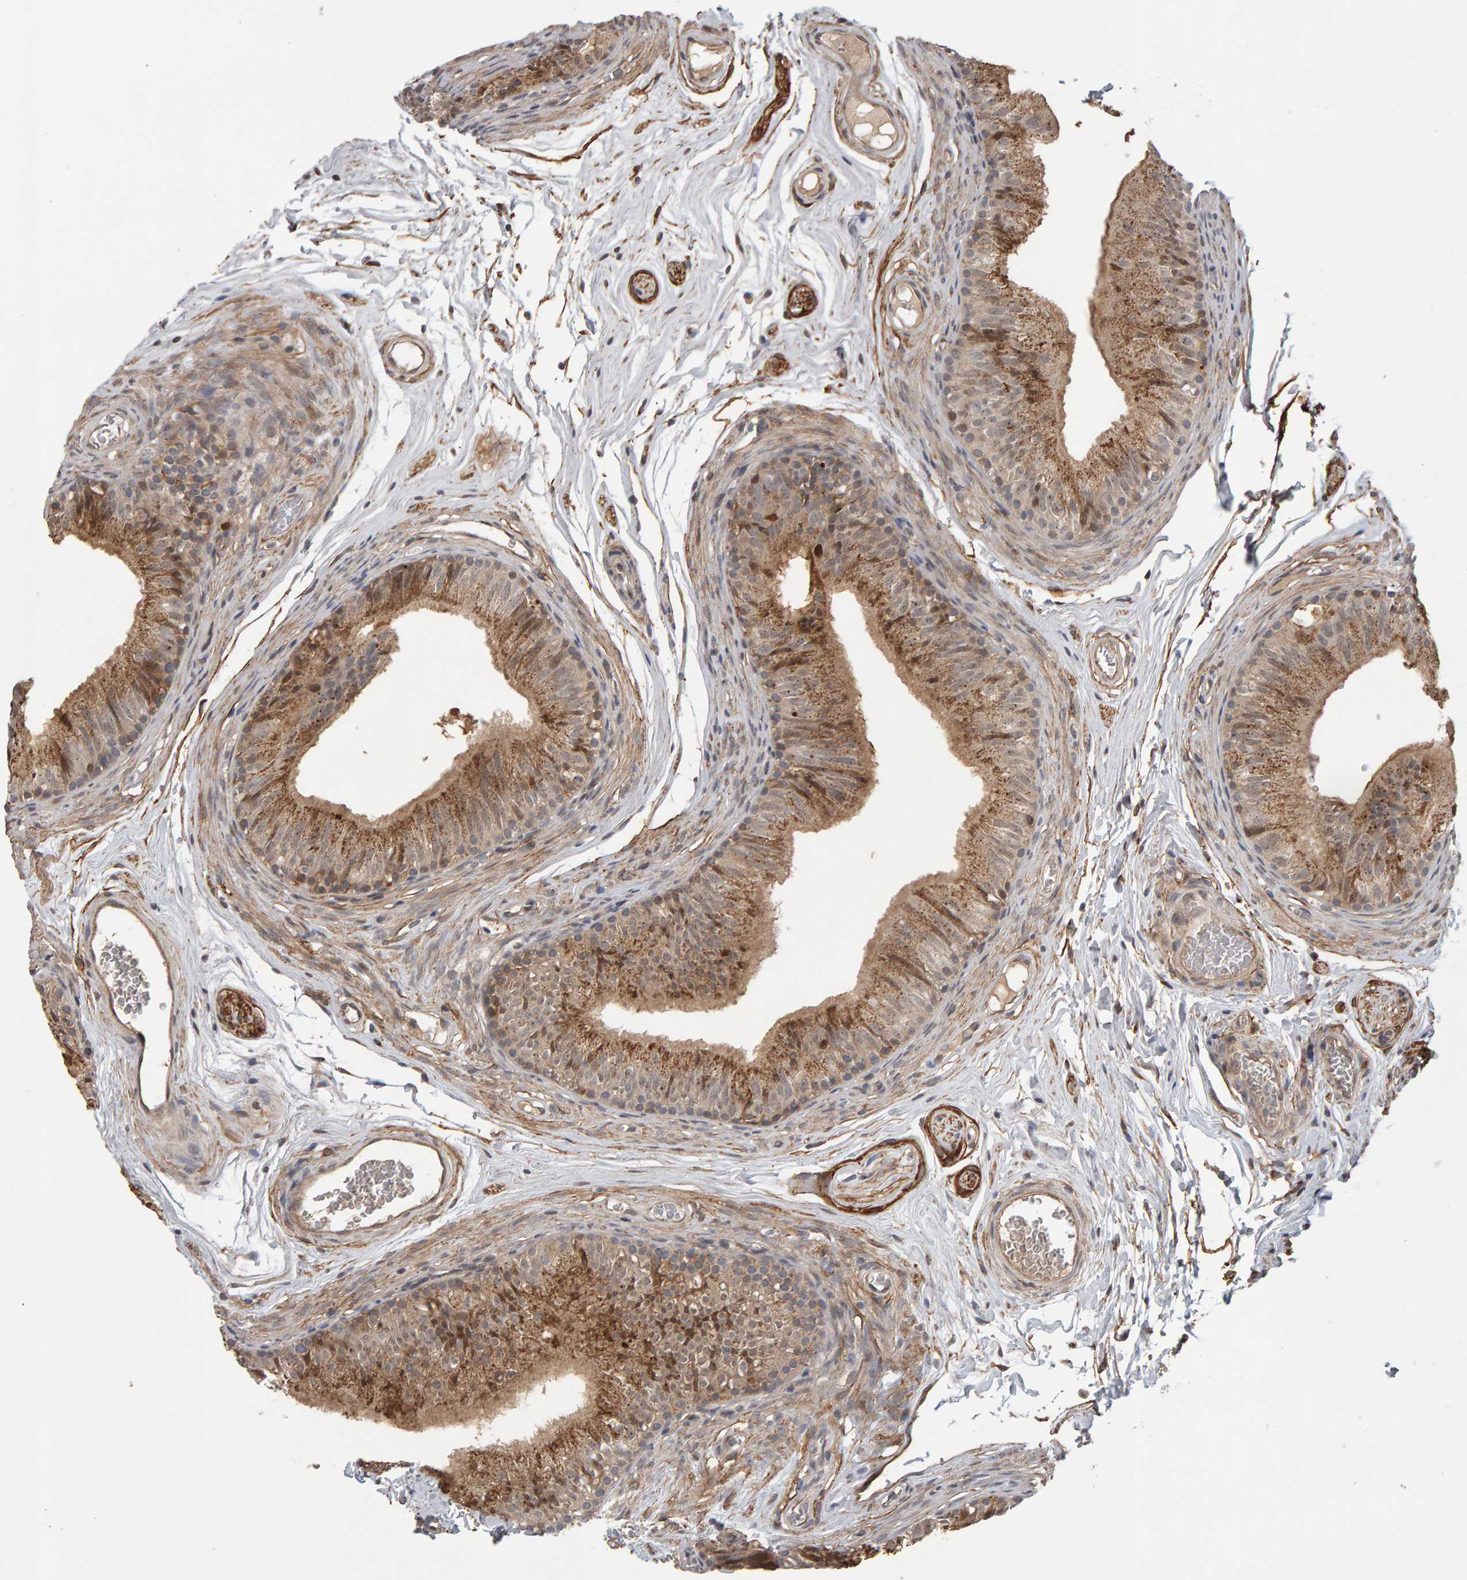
{"staining": {"intensity": "moderate", "quantity": ">75%", "location": "cytoplasmic/membranous"}, "tissue": "epididymis", "cell_type": "Glandular cells", "image_type": "normal", "snomed": [{"axis": "morphology", "description": "Normal tissue, NOS"}, {"axis": "topography", "description": "Epididymis"}], "caption": "Immunohistochemistry (IHC) of normal human epididymis demonstrates medium levels of moderate cytoplasmic/membranous positivity in about >75% of glandular cells. (Stains: DAB (3,3'-diaminobenzidine) in brown, nuclei in blue, Microscopy: brightfield microscopy at high magnification).", "gene": "CDCA5", "patient": {"sex": "male", "age": 36}}